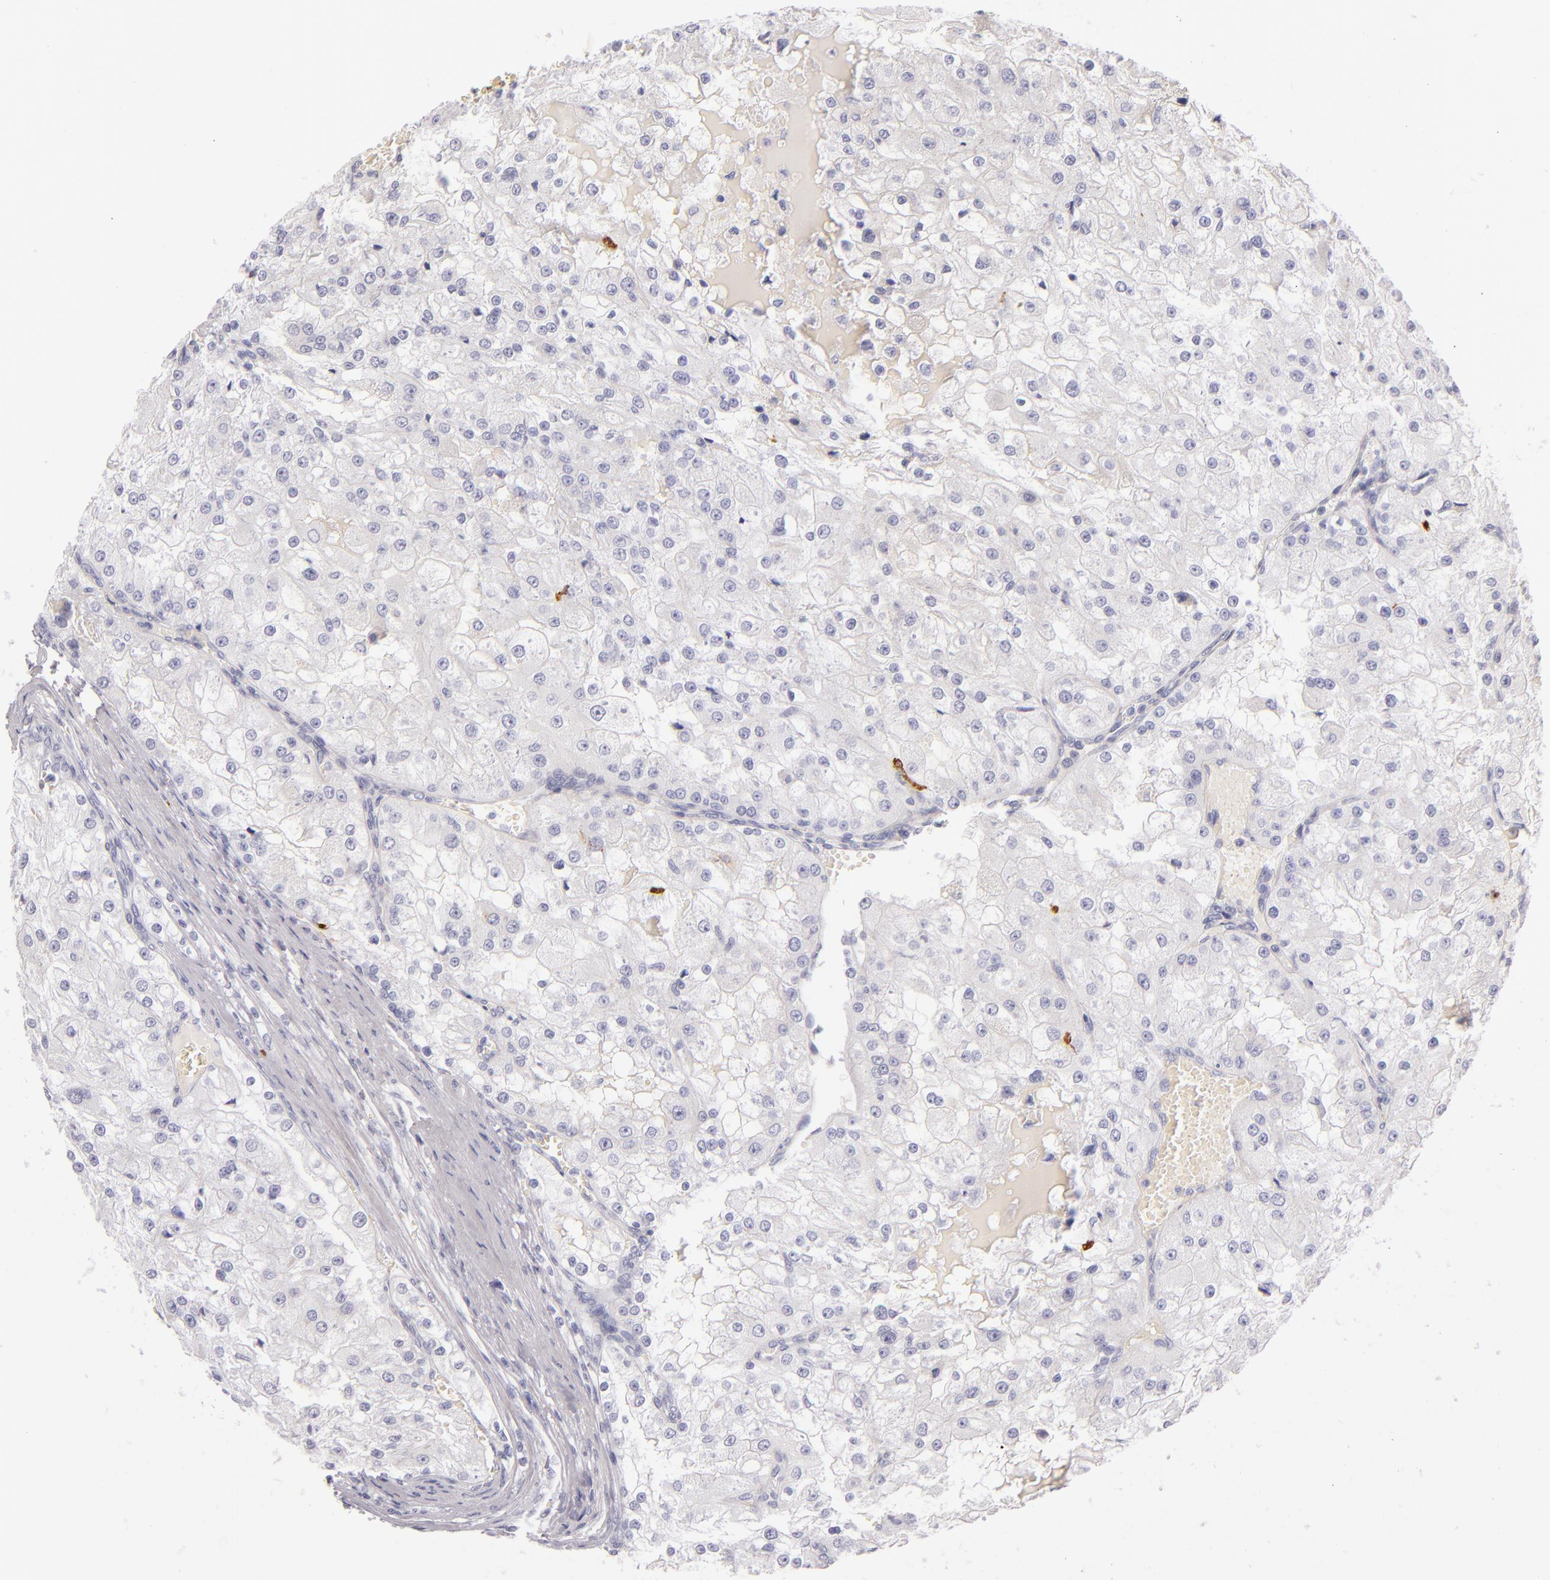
{"staining": {"intensity": "negative", "quantity": "none", "location": "none"}, "tissue": "renal cancer", "cell_type": "Tumor cells", "image_type": "cancer", "snomed": [{"axis": "morphology", "description": "Adenocarcinoma, NOS"}, {"axis": "topography", "description": "Kidney"}], "caption": "This is an IHC histopathology image of human renal cancer (adenocarcinoma). There is no positivity in tumor cells.", "gene": "CD207", "patient": {"sex": "female", "age": 74}}